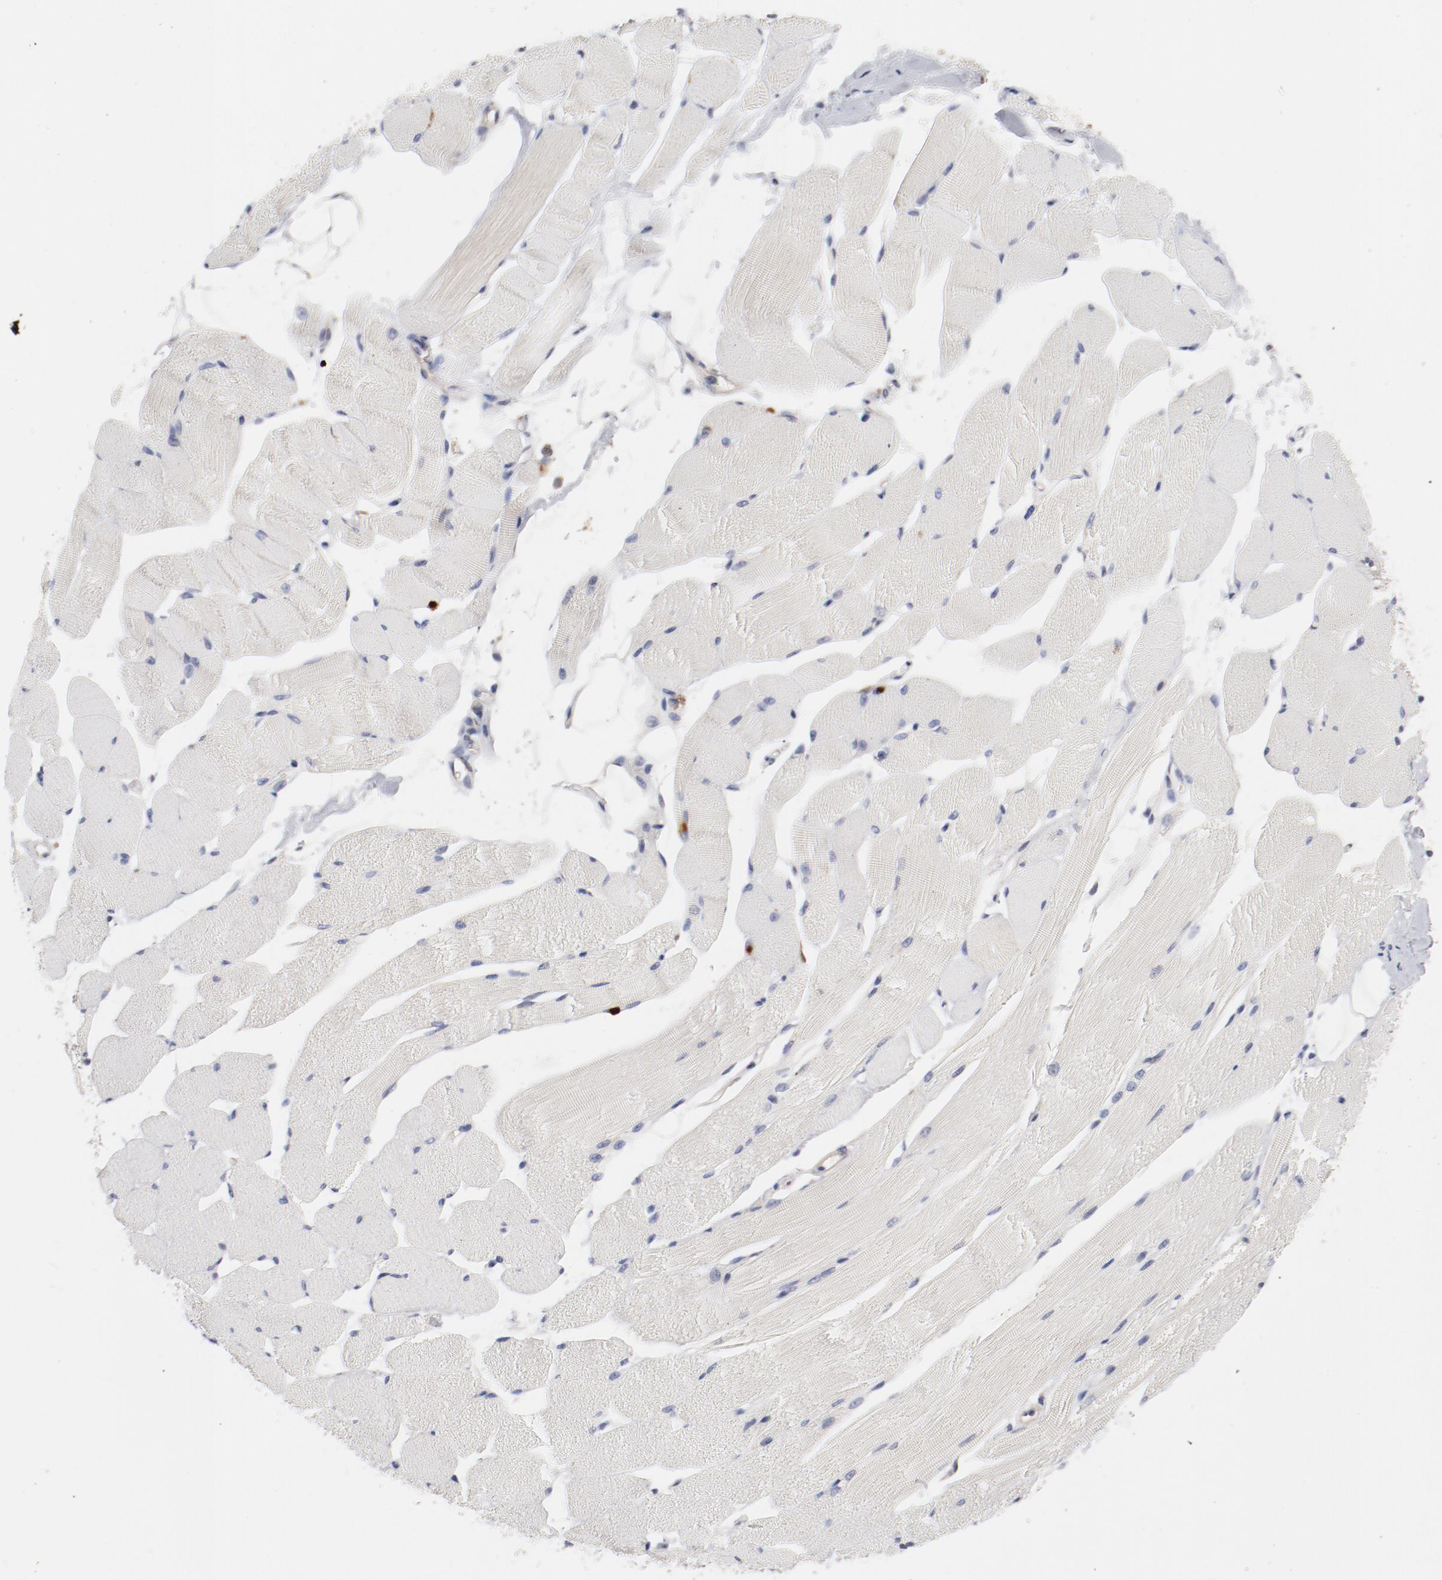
{"staining": {"intensity": "negative", "quantity": "none", "location": "none"}, "tissue": "skeletal muscle", "cell_type": "Myocytes", "image_type": "normal", "snomed": [{"axis": "morphology", "description": "Normal tissue, NOS"}, {"axis": "topography", "description": "Skeletal muscle"}, {"axis": "topography", "description": "Peripheral nerve tissue"}], "caption": "This is an immunohistochemistry image of benign human skeletal muscle. There is no positivity in myocytes.", "gene": "CBL", "patient": {"sex": "female", "age": 84}}